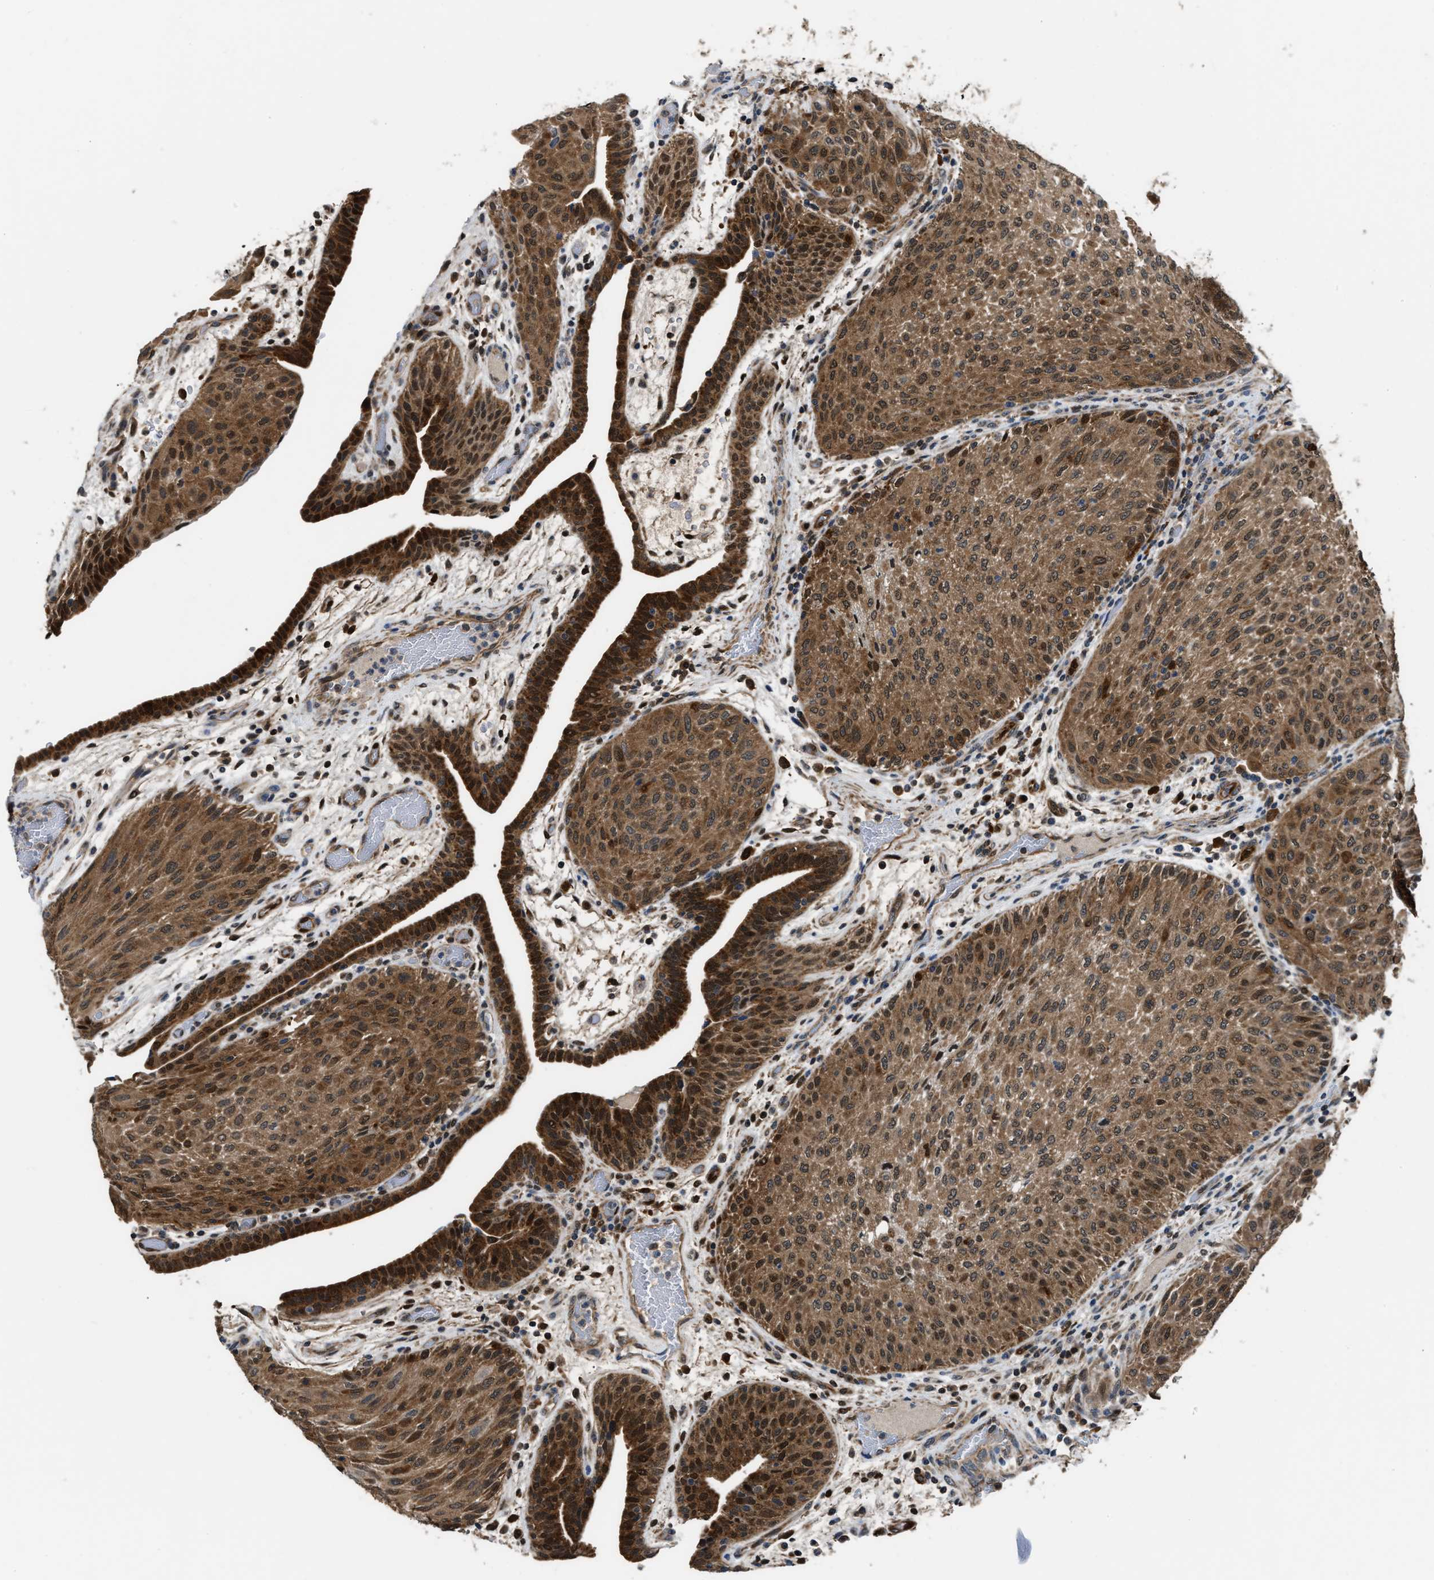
{"staining": {"intensity": "strong", "quantity": ">75%", "location": "cytoplasmic/membranous"}, "tissue": "urothelial cancer", "cell_type": "Tumor cells", "image_type": "cancer", "snomed": [{"axis": "morphology", "description": "Urothelial carcinoma, Low grade"}, {"axis": "morphology", "description": "Urothelial carcinoma, High grade"}, {"axis": "topography", "description": "Urinary bladder"}], "caption": "Human low-grade urothelial carcinoma stained with a protein marker demonstrates strong staining in tumor cells.", "gene": "PPA1", "patient": {"sex": "male", "age": 35}}